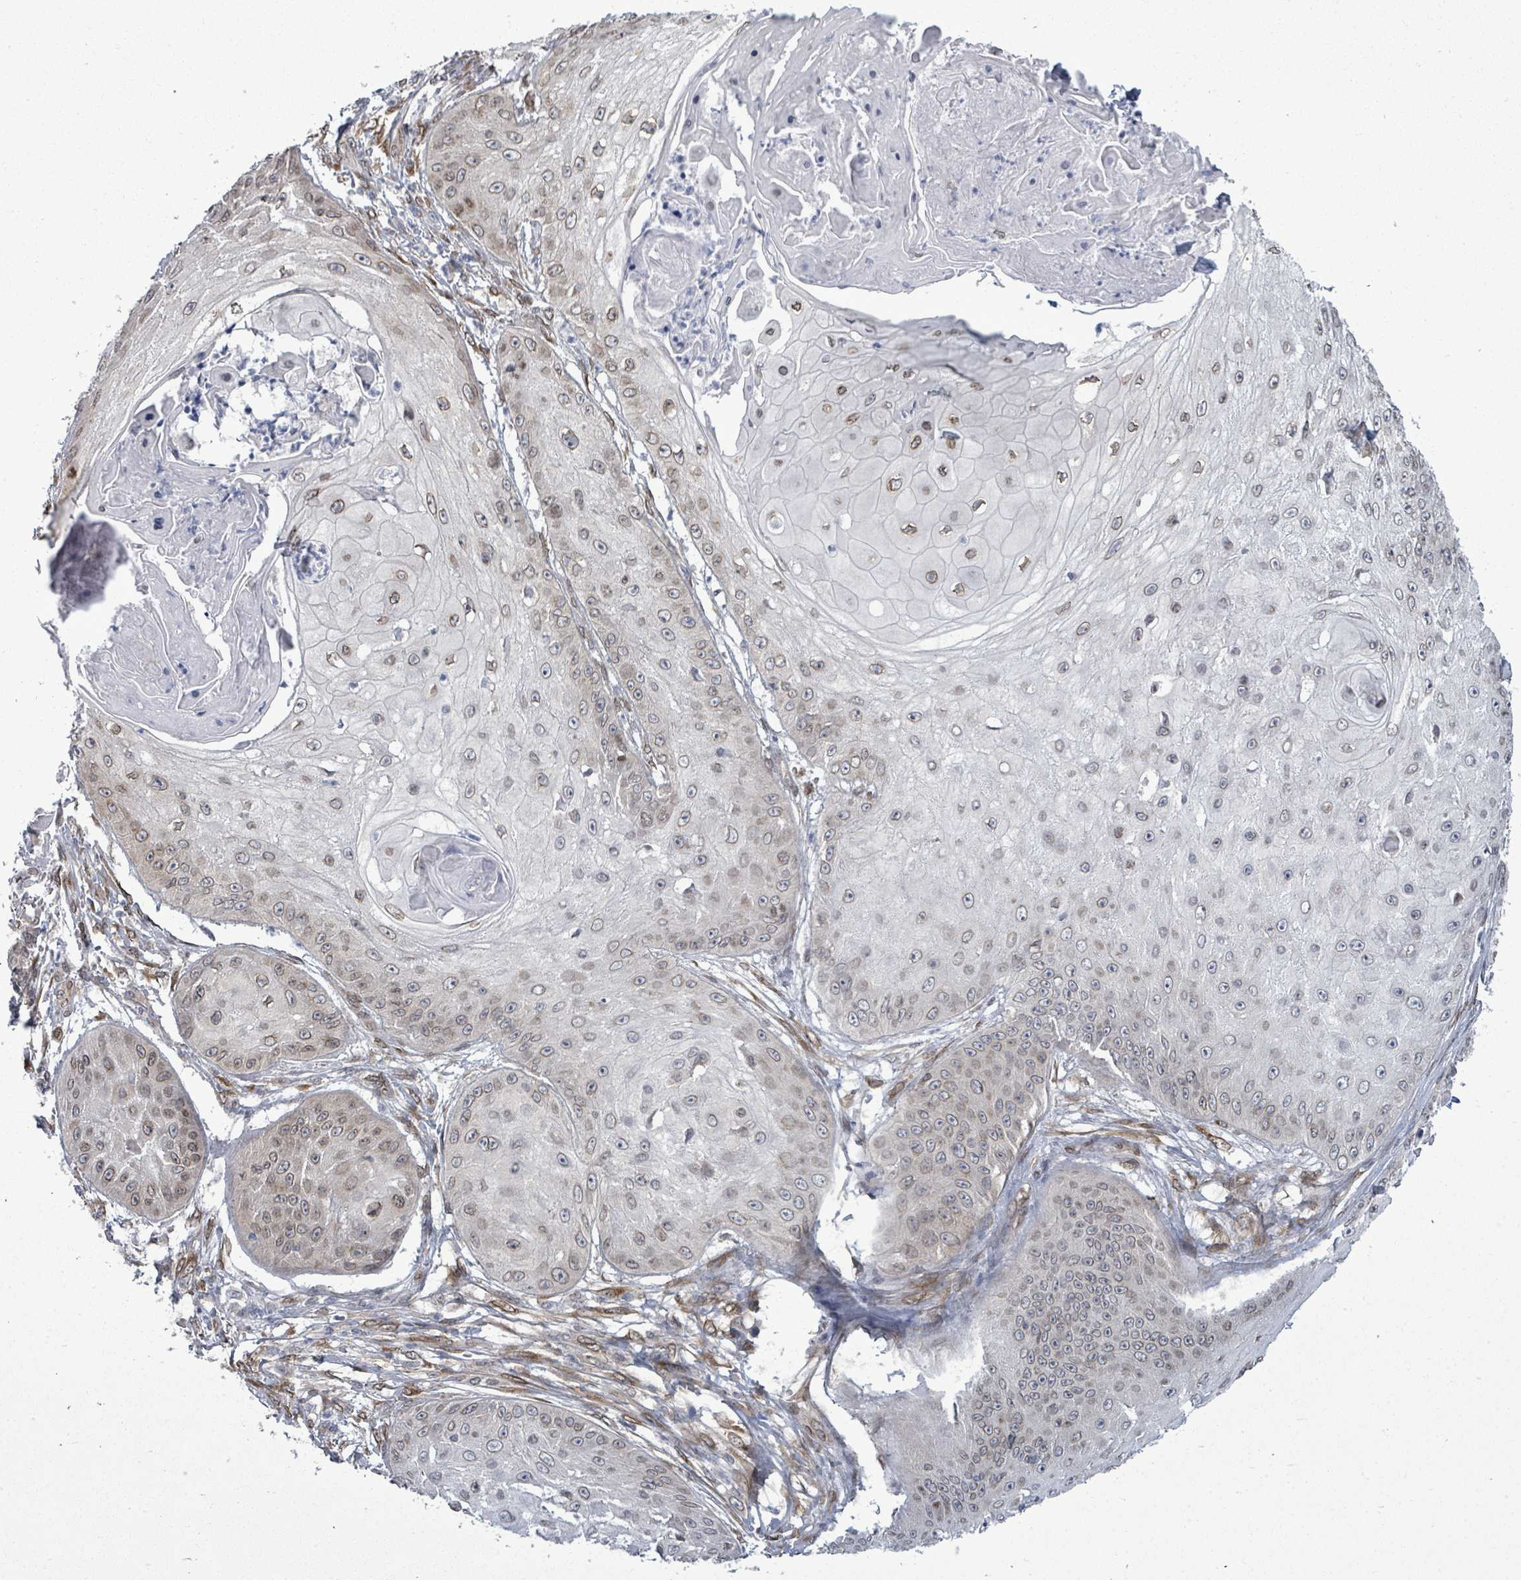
{"staining": {"intensity": "weak", "quantity": "25%-75%", "location": "cytoplasmic/membranous,nuclear"}, "tissue": "skin cancer", "cell_type": "Tumor cells", "image_type": "cancer", "snomed": [{"axis": "morphology", "description": "Squamous cell carcinoma, NOS"}, {"axis": "topography", "description": "Skin"}], "caption": "A high-resolution micrograph shows immunohistochemistry staining of skin cancer, which demonstrates weak cytoplasmic/membranous and nuclear expression in approximately 25%-75% of tumor cells.", "gene": "ARFGAP1", "patient": {"sex": "male", "age": 70}}